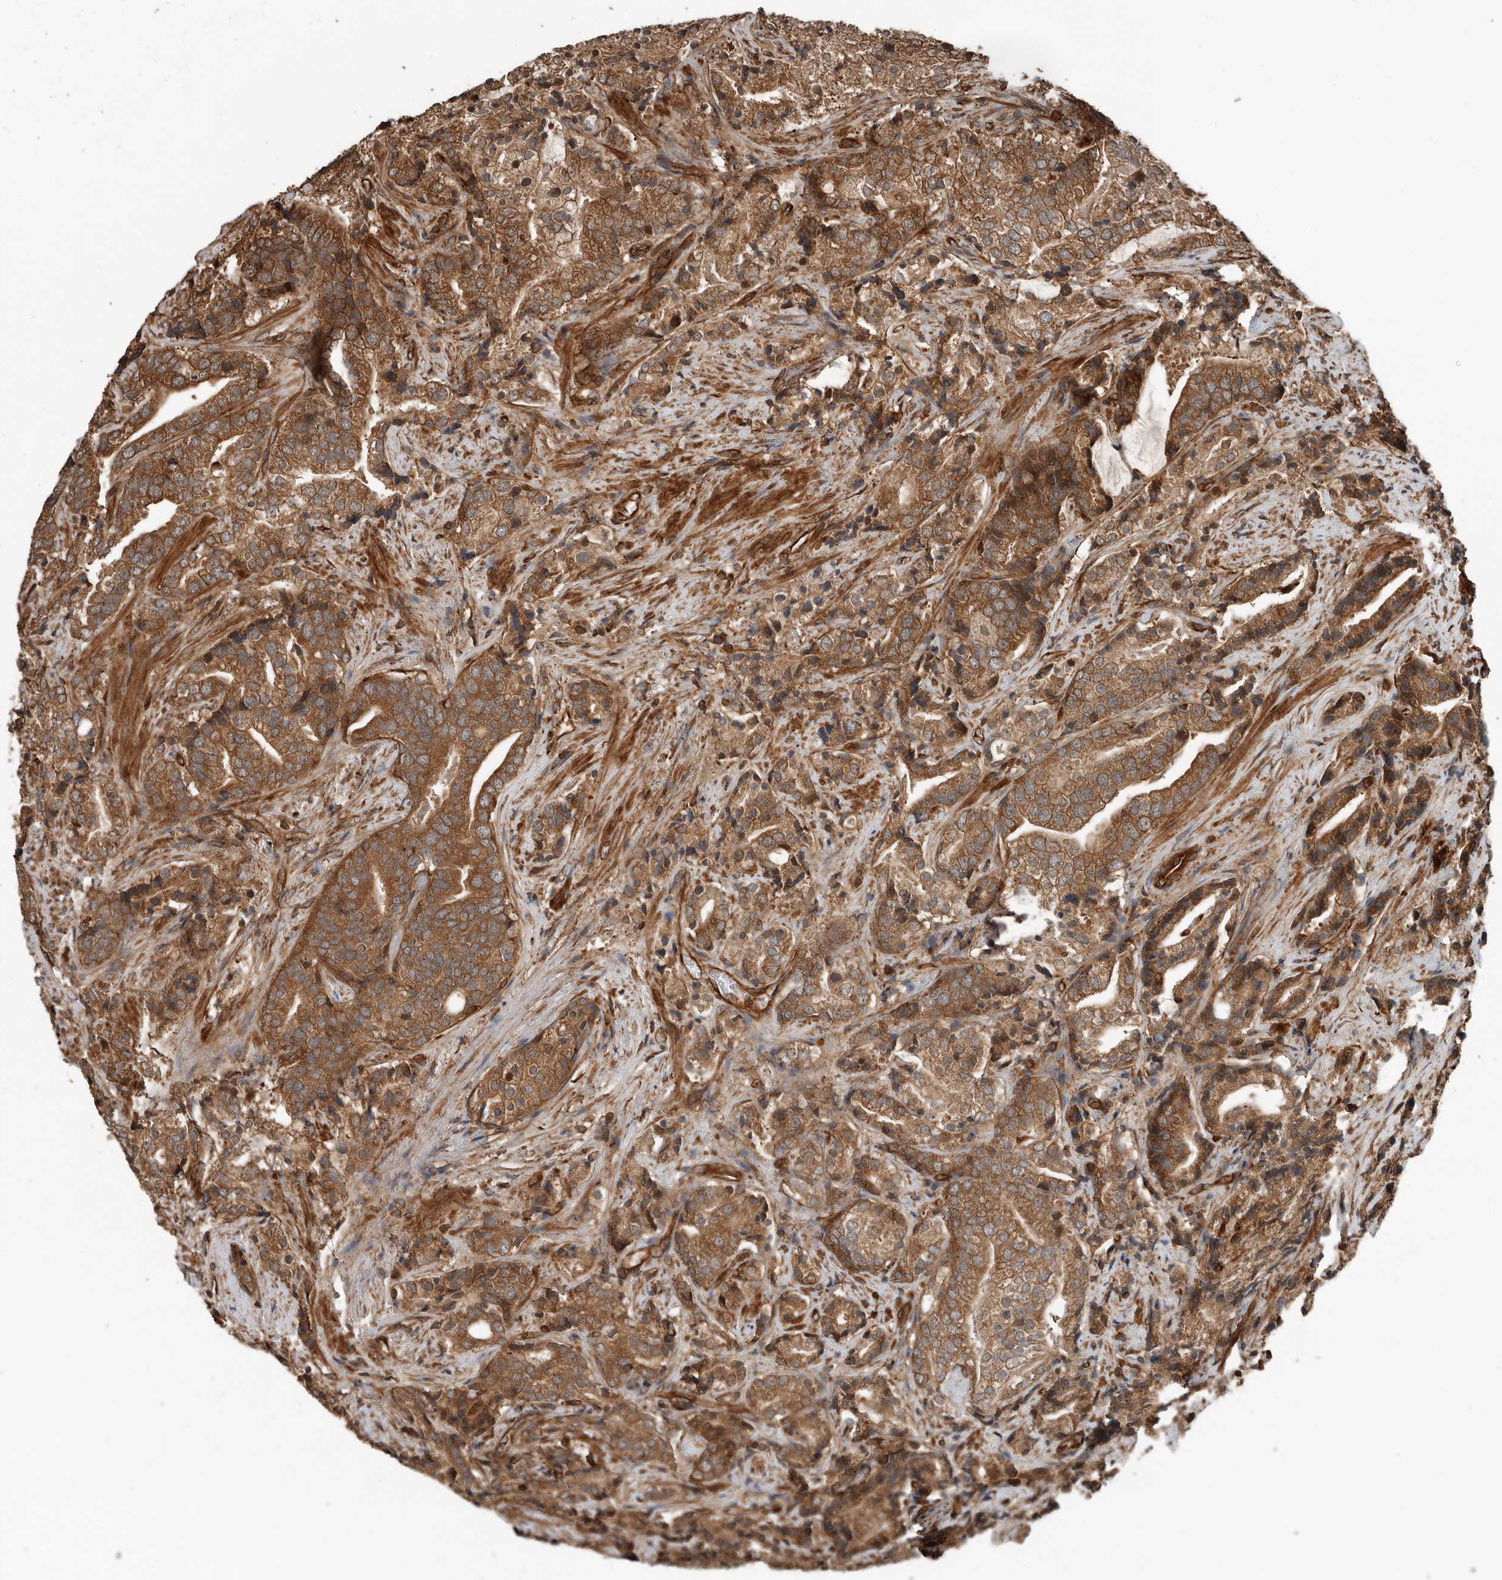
{"staining": {"intensity": "strong", "quantity": ">75%", "location": "cytoplasmic/membranous"}, "tissue": "prostate cancer", "cell_type": "Tumor cells", "image_type": "cancer", "snomed": [{"axis": "morphology", "description": "Adenocarcinoma, High grade"}, {"axis": "topography", "description": "Prostate"}], "caption": "Human high-grade adenocarcinoma (prostate) stained with a brown dye displays strong cytoplasmic/membranous positive positivity in approximately >75% of tumor cells.", "gene": "YOD1", "patient": {"sex": "male", "age": 57}}